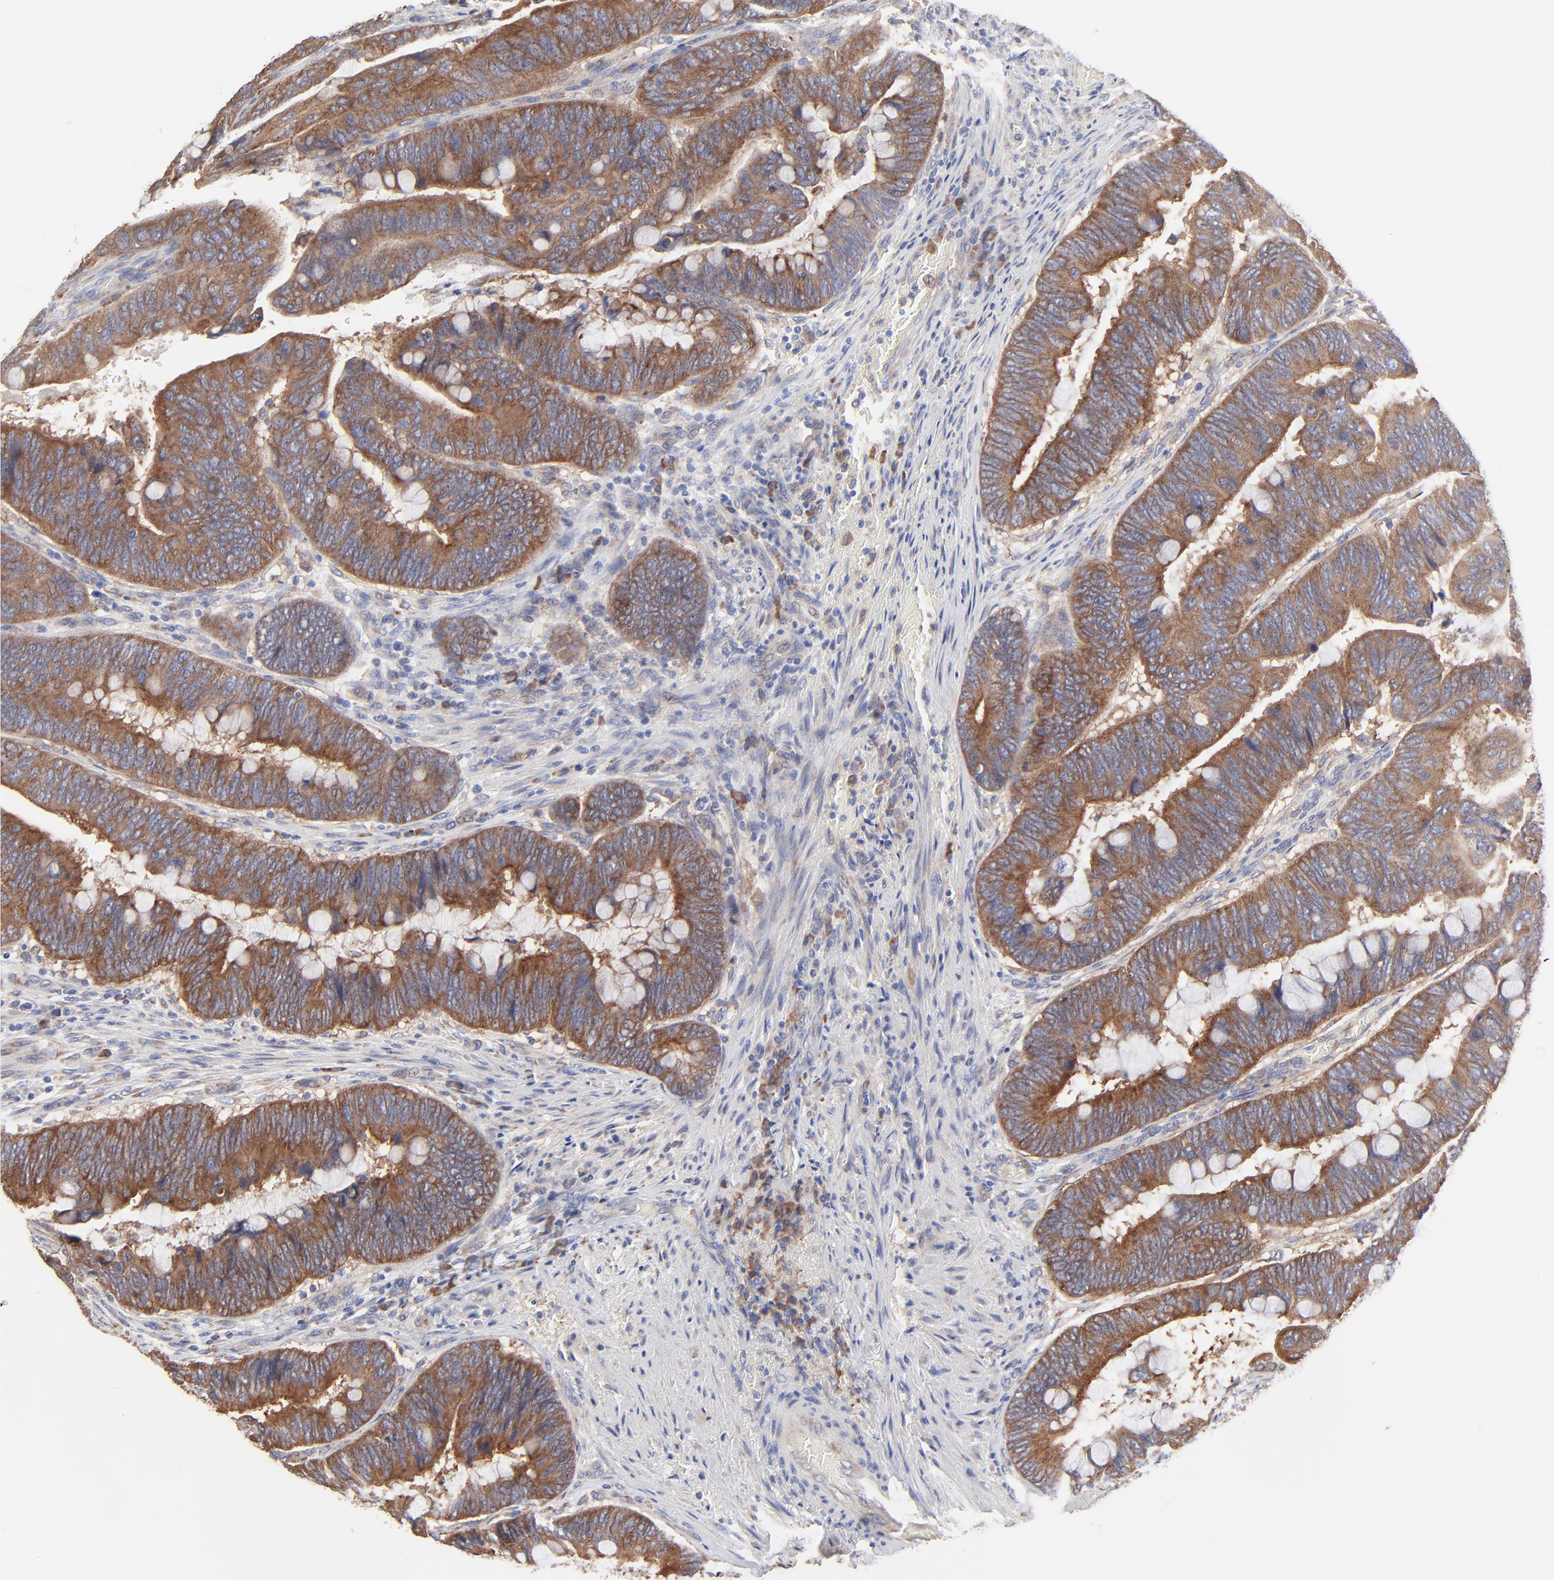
{"staining": {"intensity": "moderate", "quantity": ">75%", "location": "cytoplasmic/membranous"}, "tissue": "colorectal cancer", "cell_type": "Tumor cells", "image_type": "cancer", "snomed": [{"axis": "morphology", "description": "Normal tissue, NOS"}, {"axis": "morphology", "description": "Adenocarcinoma, NOS"}, {"axis": "topography", "description": "Rectum"}], "caption": "Adenocarcinoma (colorectal) stained for a protein (brown) displays moderate cytoplasmic/membranous positive expression in about >75% of tumor cells.", "gene": "PPFIBP2", "patient": {"sex": "male", "age": 92}}